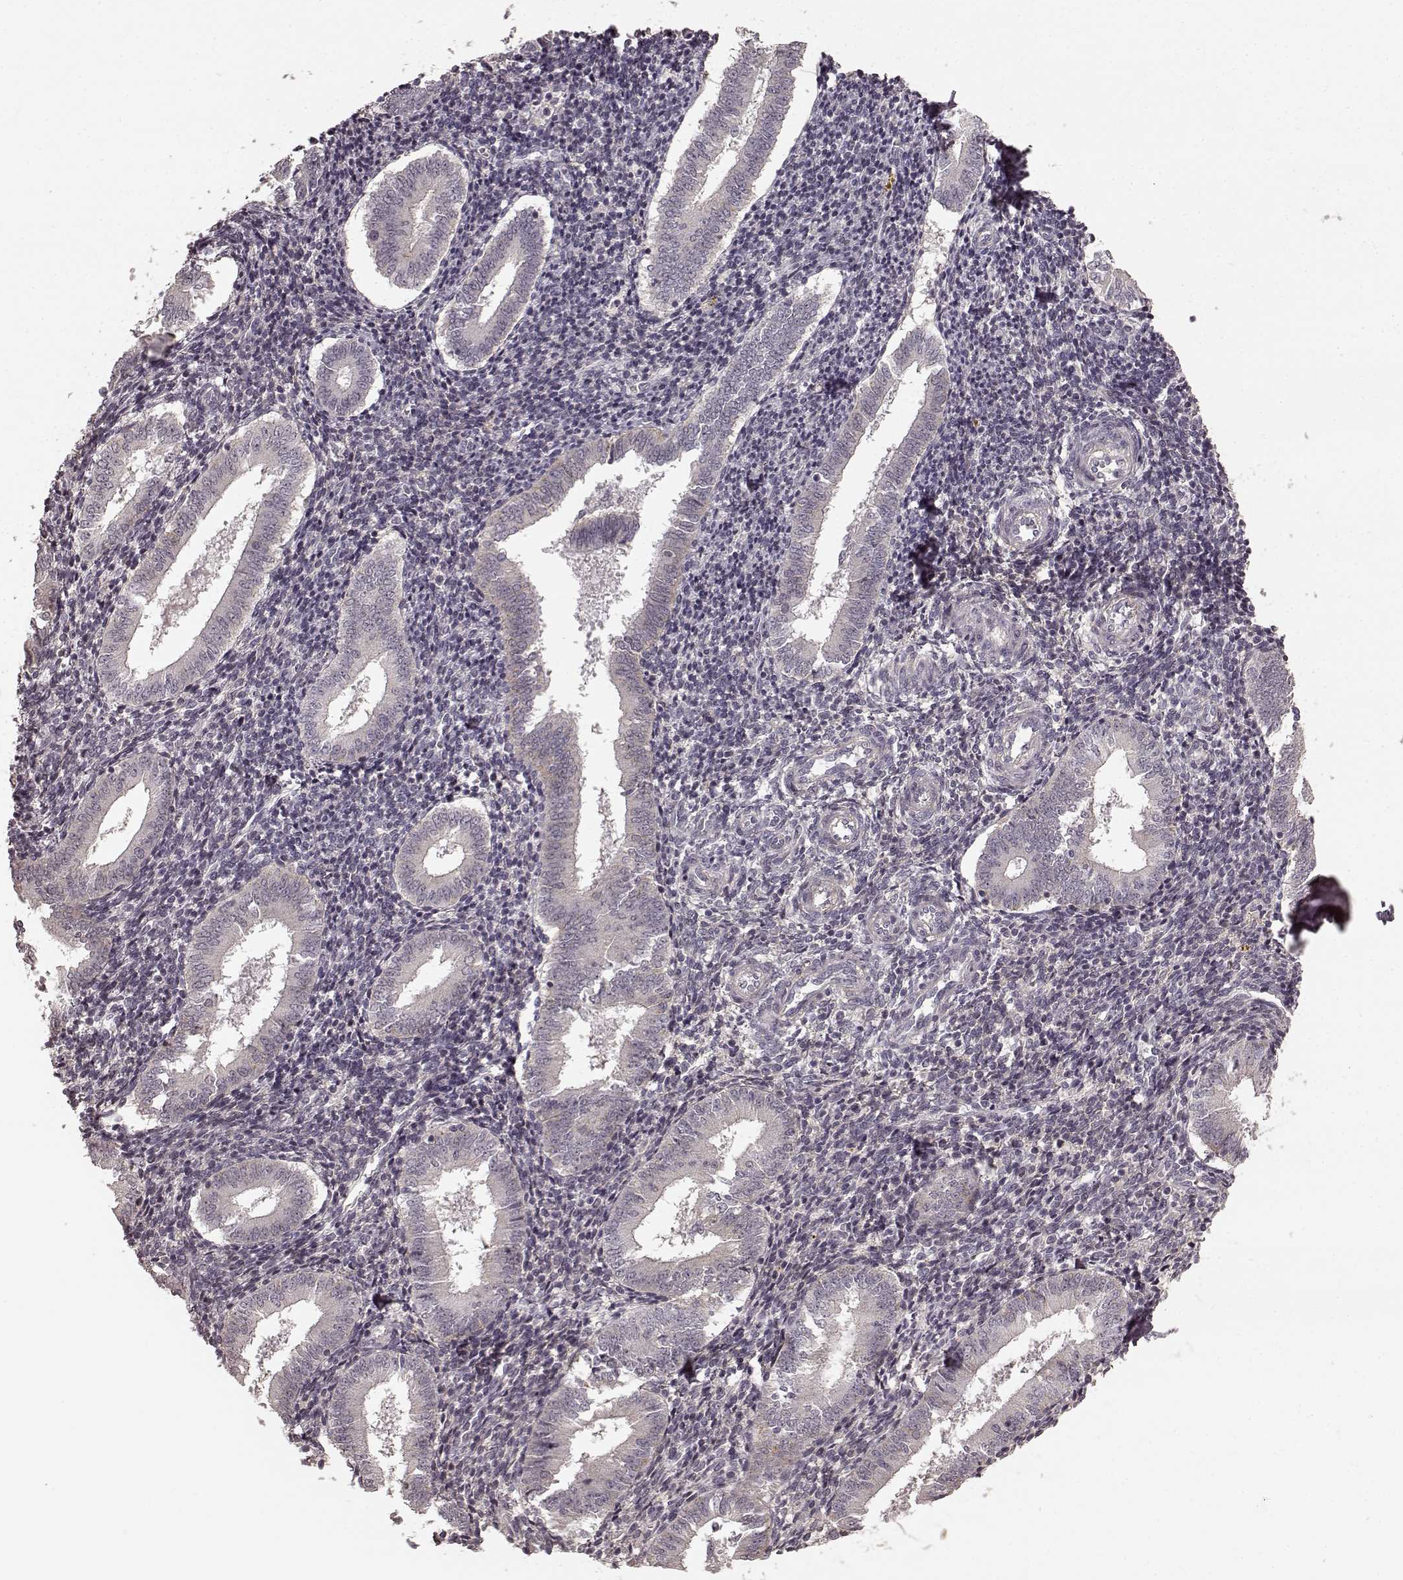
{"staining": {"intensity": "negative", "quantity": "none", "location": "none"}, "tissue": "endometrium", "cell_type": "Cells in endometrial stroma", "image_type": "normal", "snomed": [{"axis": "morphology", "description": "Normal tissue, NOS"}, {"axis": "topography", "description": "Endometrium"}], "caption": "Endometrium stained for a protein using immunohistochemistry displays no expression cells in endometrial stroma.", "gene": "PRKCE", "patient": {"sex": "female", "age": 25}}